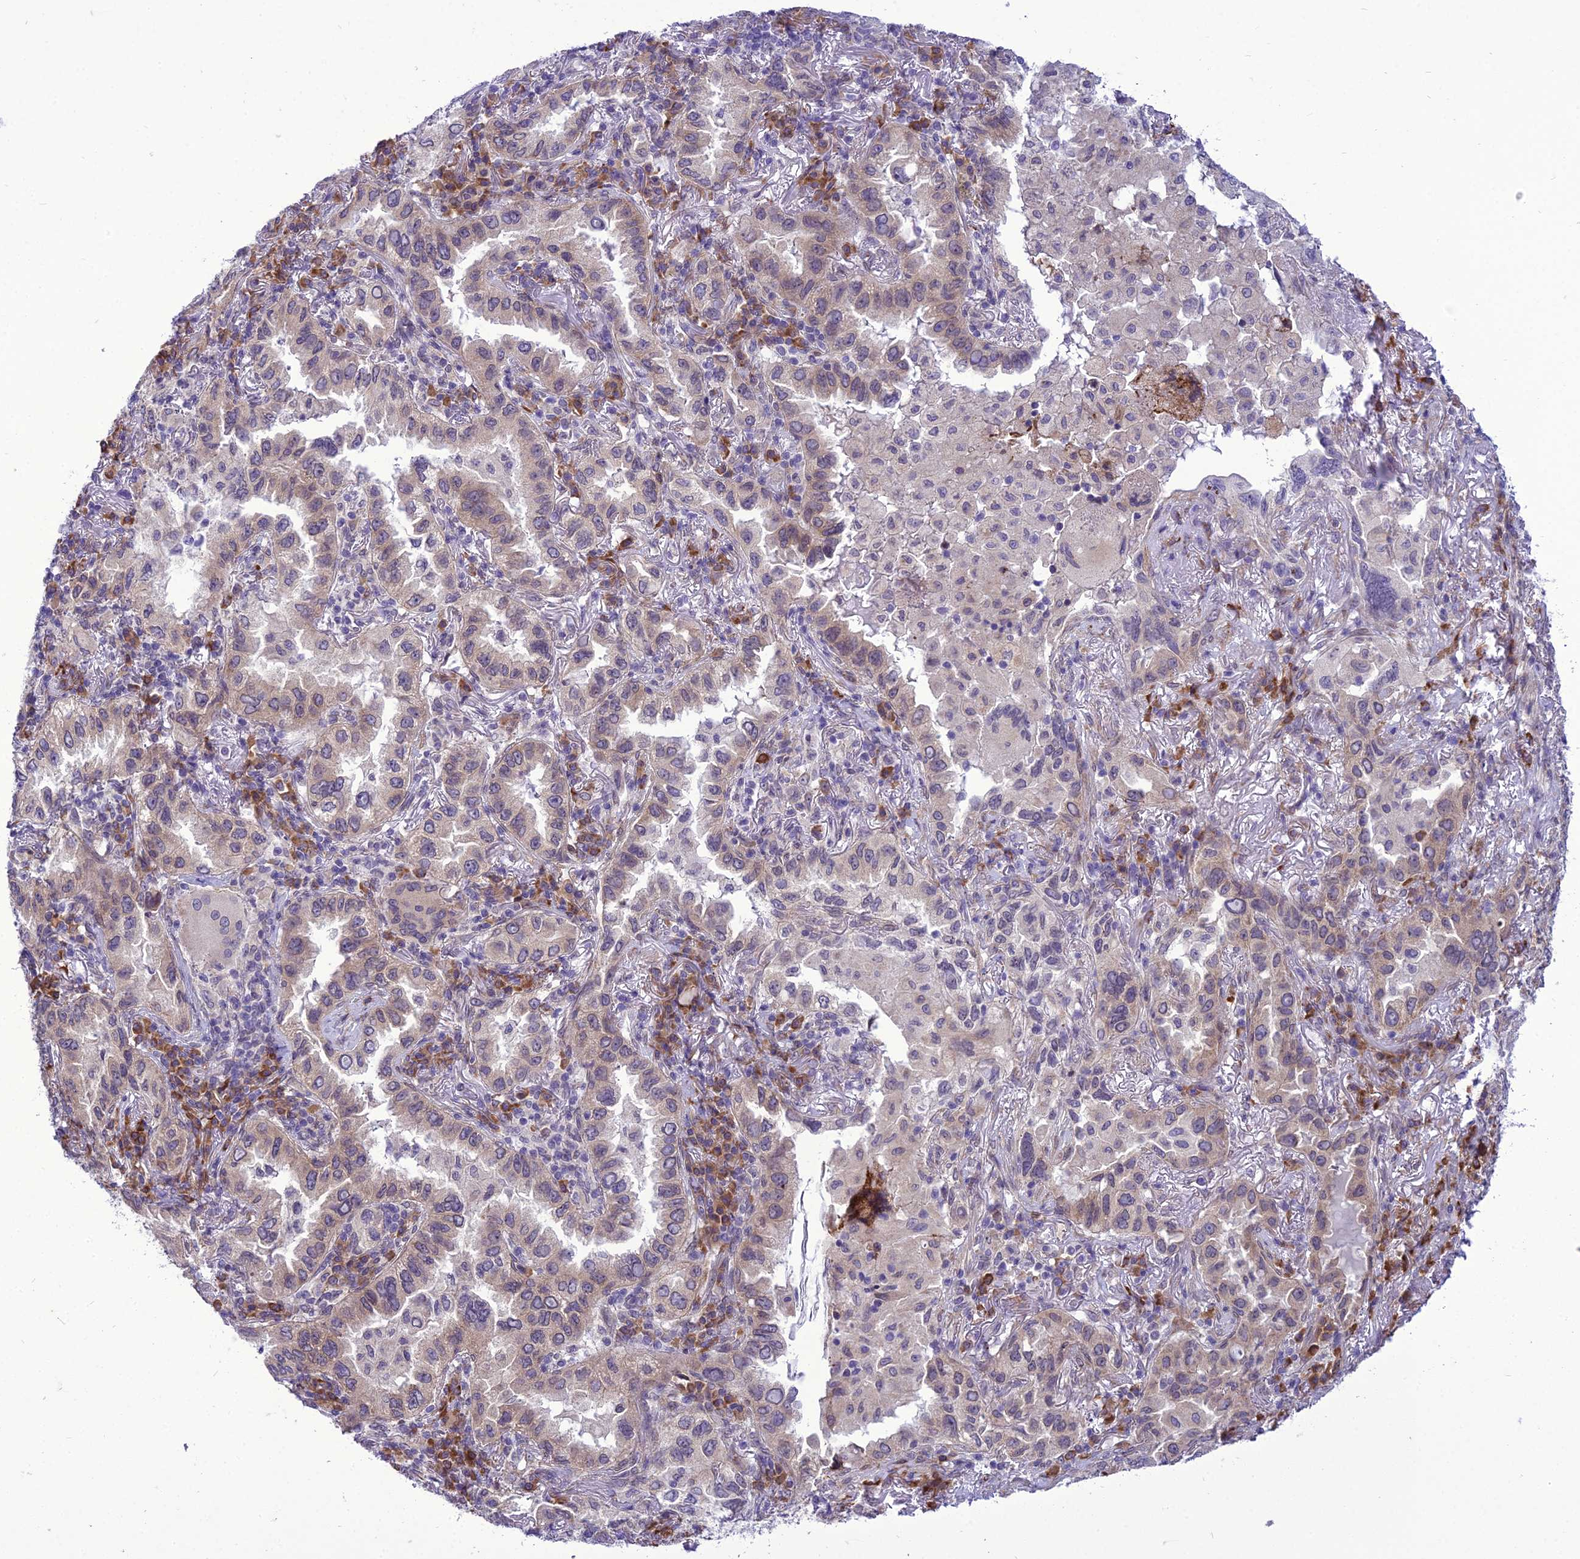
{"staining": {"intensity": "weak", "quantity": "25%-75%", "location": "cytoplasmic/membranous"}, "tissue": "lung cancer", "cell_type": "Tumor cells", "image_type": "cancer", "snomed": [{"axis": "morphology", "description": "Adenocarcinoma, NOS"}, {"axis": "topography", "description": "Lung"}], "caption": "The immunohistochemical stain labels weak cytoplasmic/membranous staining in tumor cells of lung cancer tissue.", "gene": "NEURL2", "patient": {"sex": "female", "age": 69}}